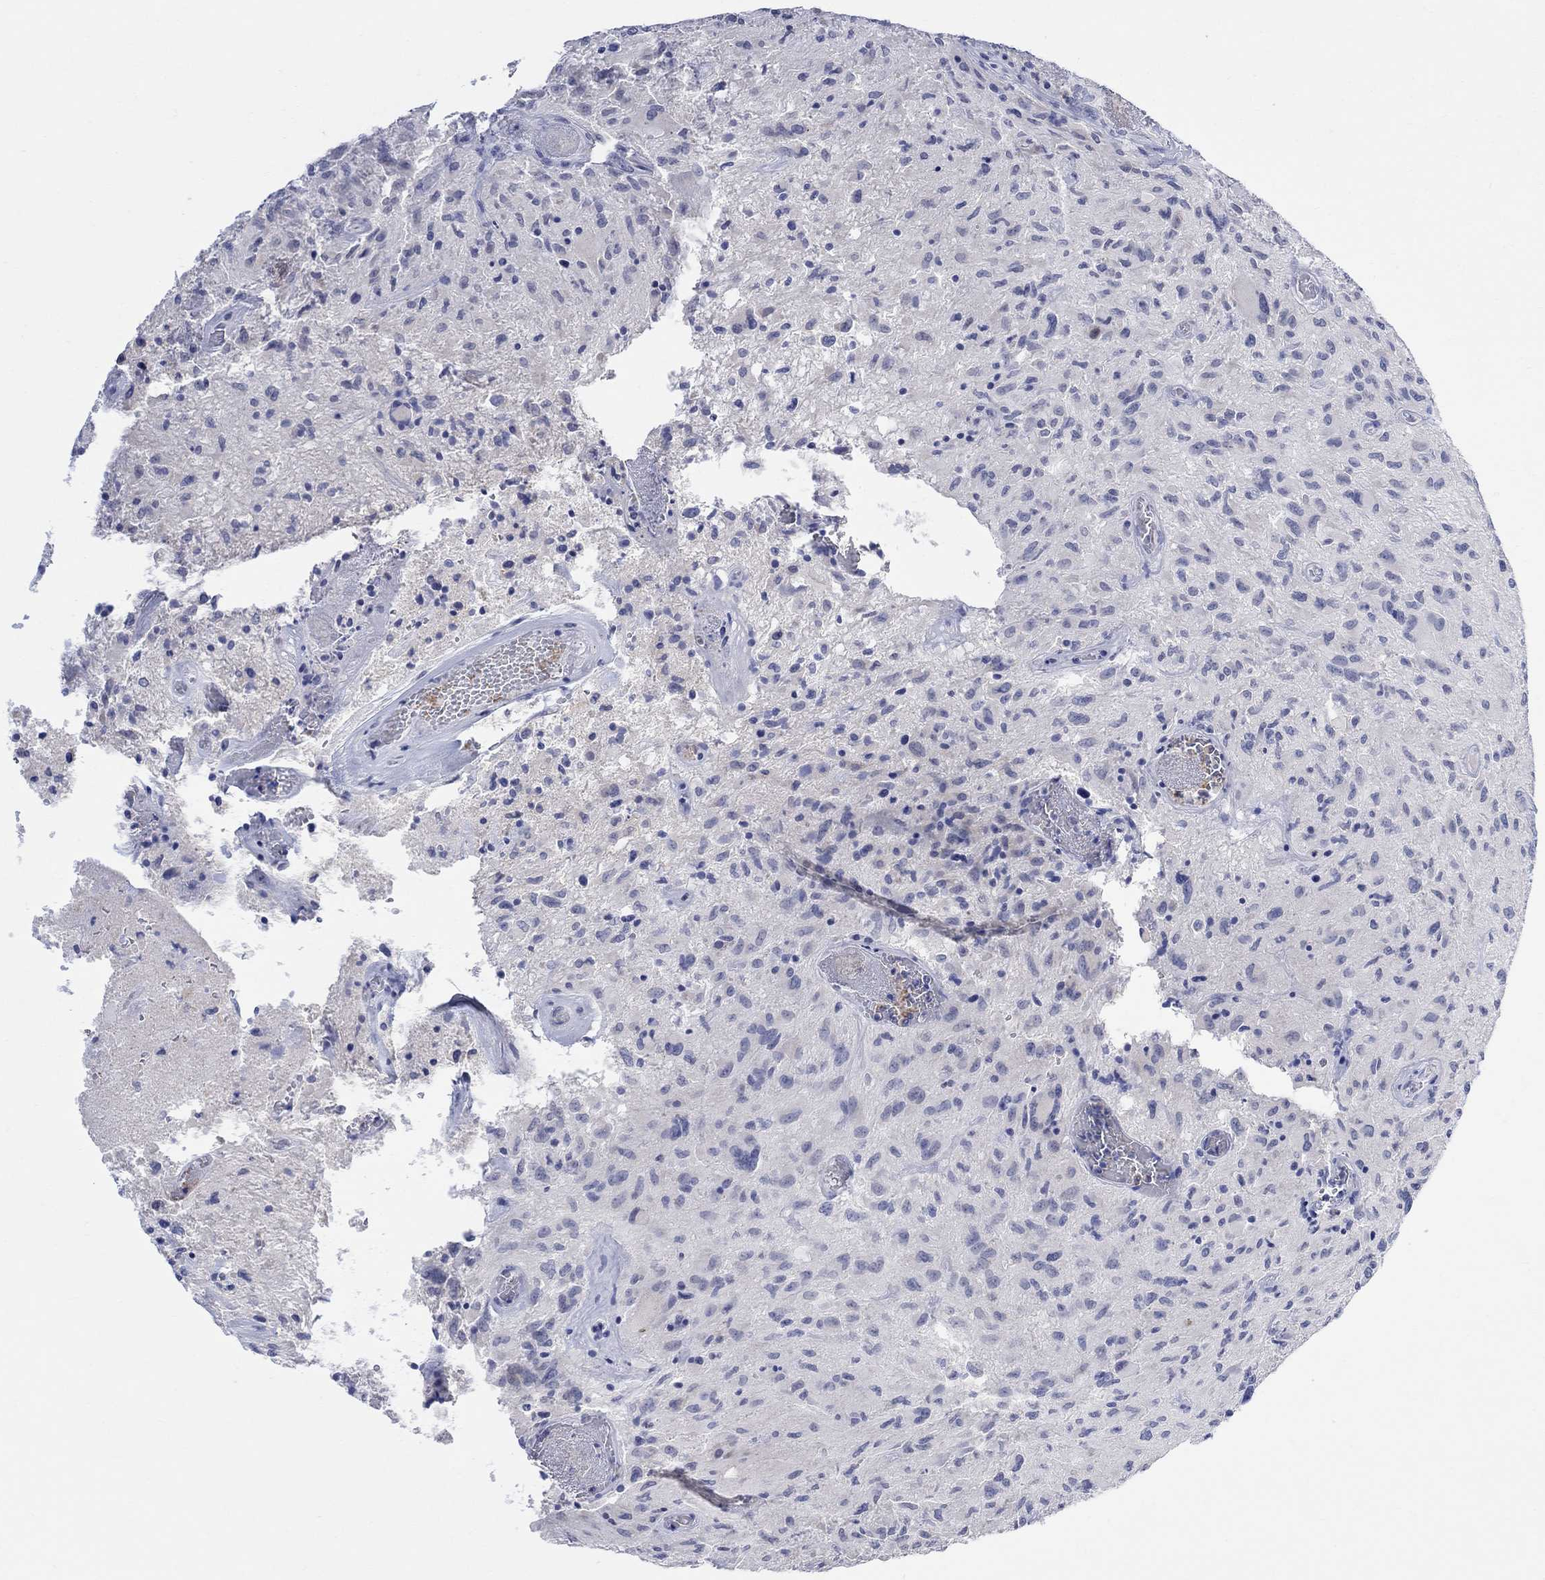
{"staining": {"intensity": "negative", "quantity": "none", "location": "none"}, "tissue": "glioma", "cell_type": "Tumor cells", "image_type": "cancer", "snomed": [{"axis": "morphology", "description": "Glioma, malignant, NOS"}, {"axis": "morphology", "description": "Glioma, malignant, High grade"}, {"axis": "topography", "description": "Brain"}], "caption": "Immunohistochemistry (IHC) image of human glioma stained for a protein (brown), which shows no staining in tumor cells.", "gene": "FBP2", "patient": {"sex": "female", "age": 71}}